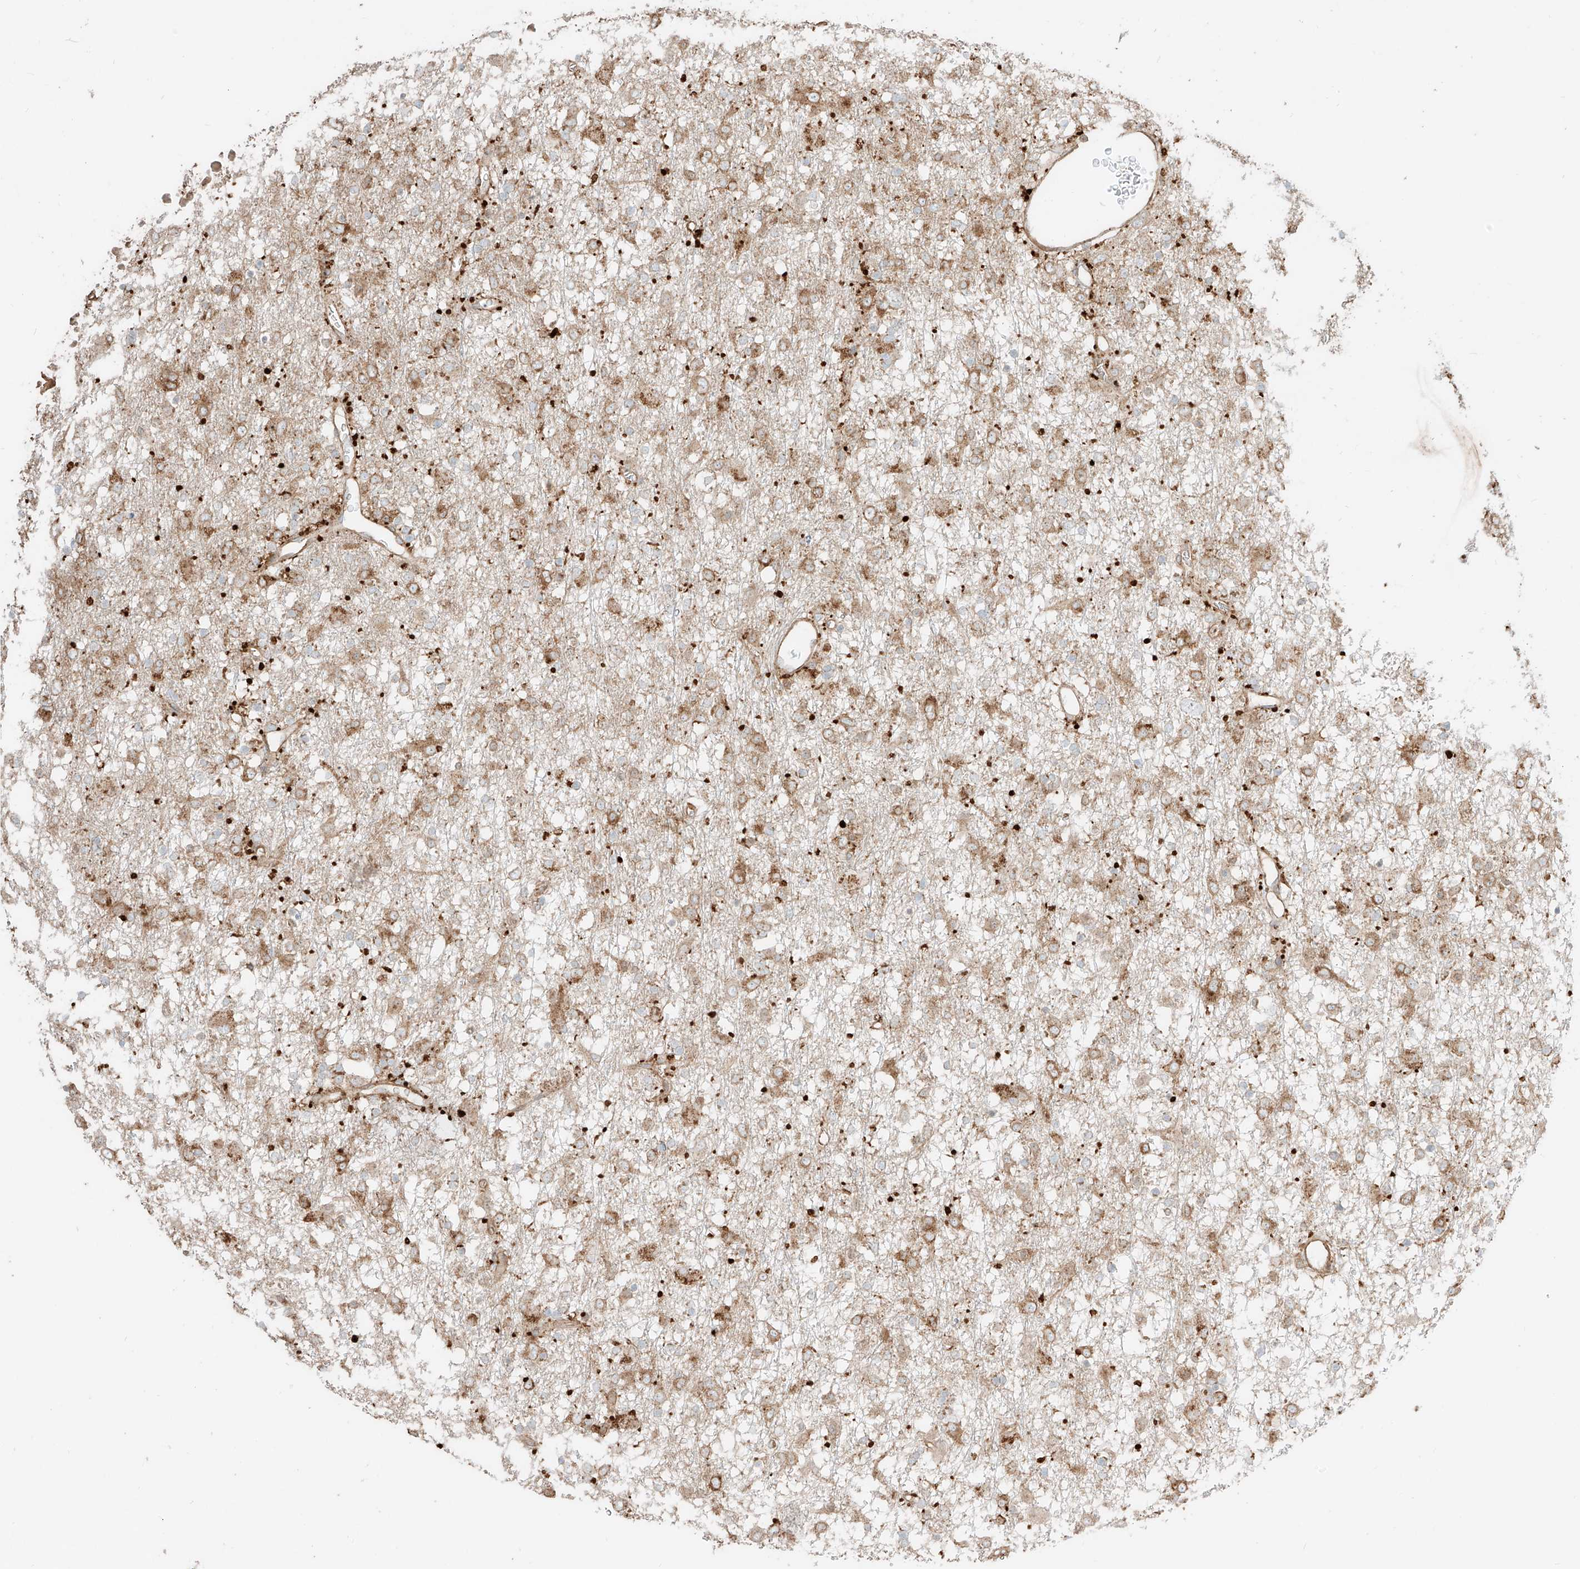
{"staining": {"intensity": "moderate", "quantity": ">75%", "location": "cytoplasmic/membranous"}, "tissue": "glioma", "cell_type": "Tumor cells", "image_type": "cancer", "snomed": [{"axis": "morphology", "description": "Glioma, malignant, Low grade"}, {"axis": "topography", "description": "Brain"}], "caption": "The histopathology image demonstrates staining of glioma, revealing moderate cytoplasmic/membranous protein staining (brown color) within tumor cells.", "gene": "CCDC115", "patient": {"sex": "male", "age": 65}}